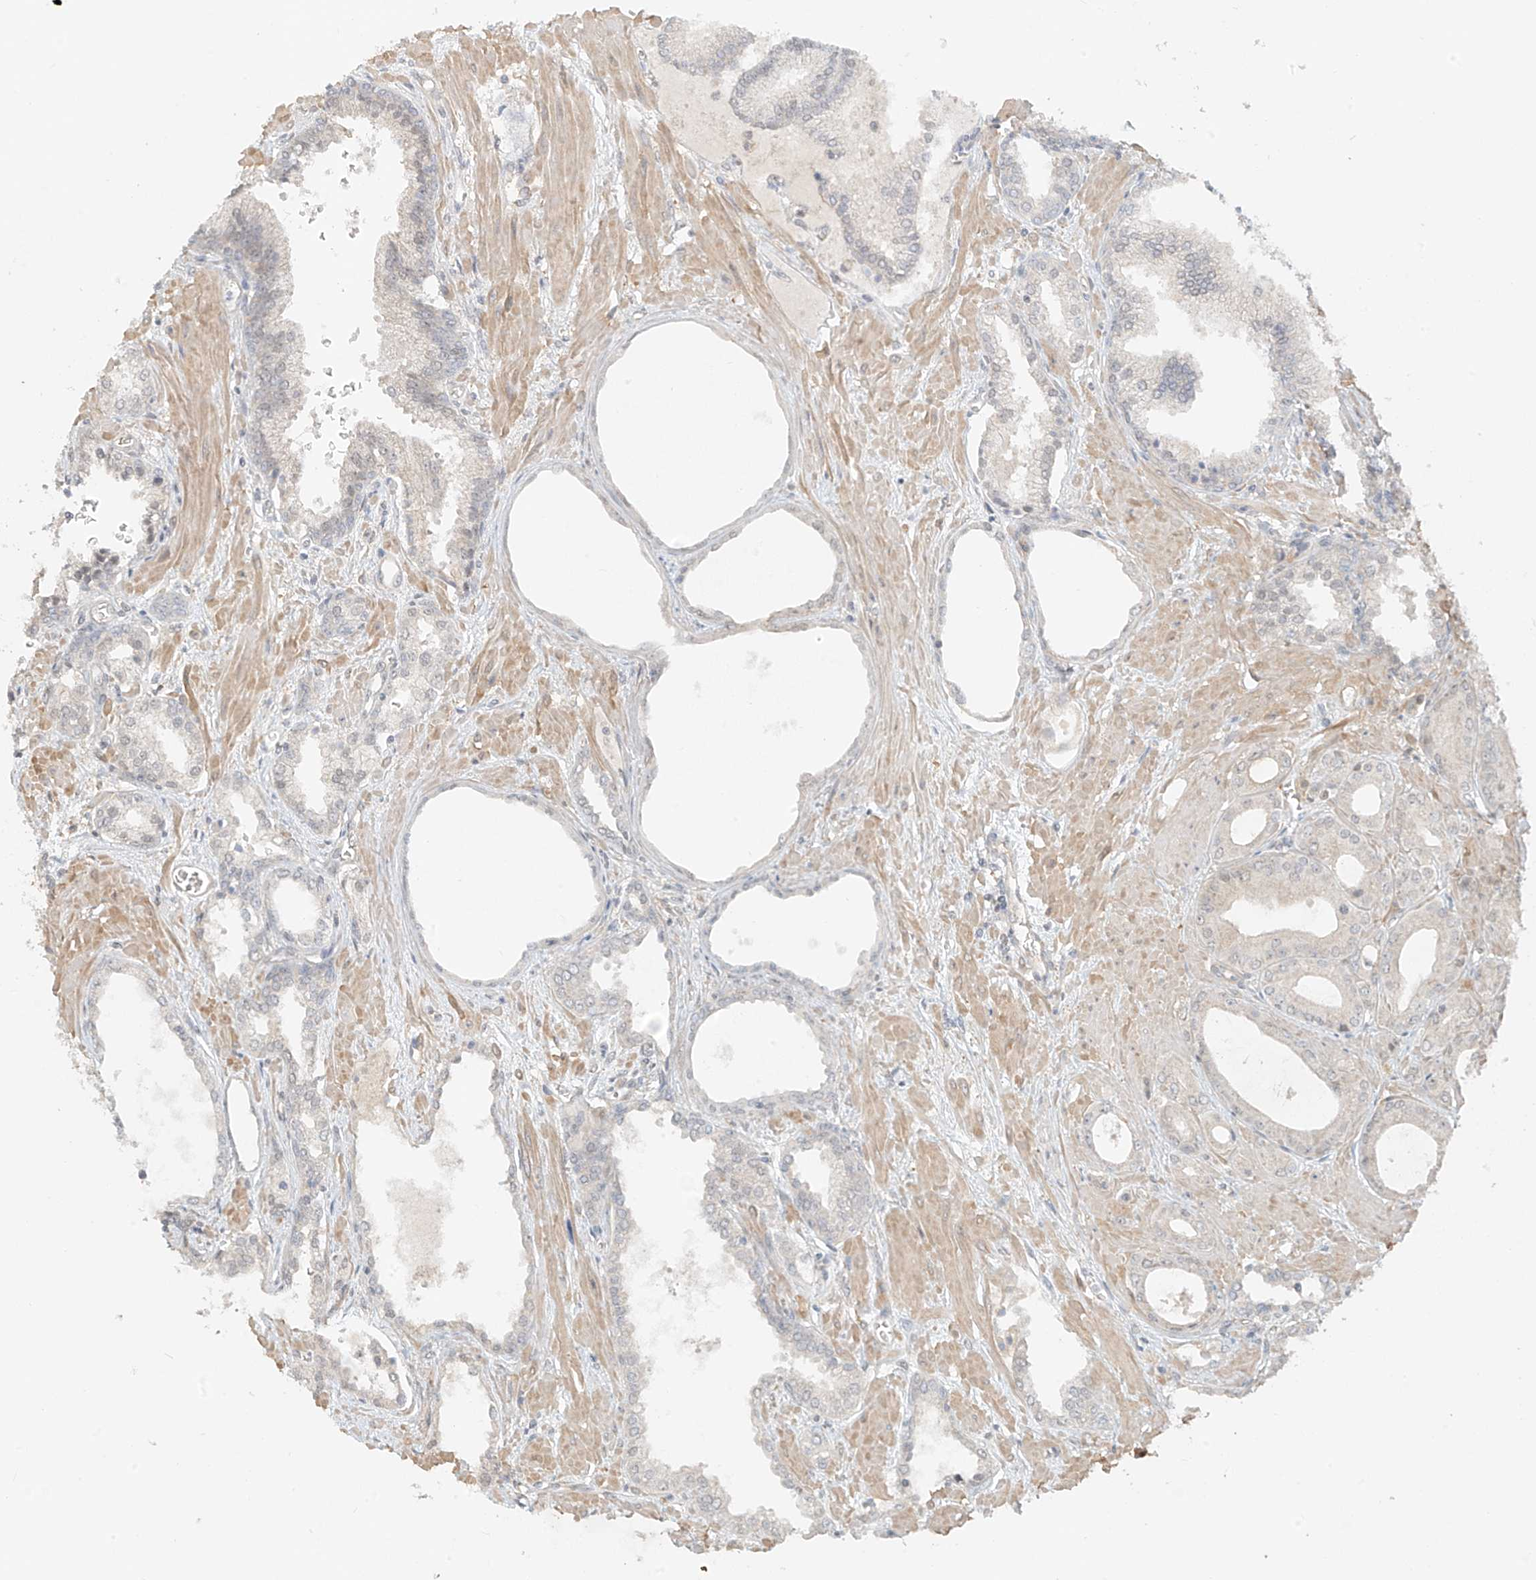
{"staining": {"intensity": "negative", "quantity": "none", "location": "none"}, "tissue": "prostate cancer", "cell_type": "Tumor cells", "image_type": "cancer", "snomed": [{"axis": "morphology", "description": "Adenocarcinoma, Low grade"}, {"axis": "topography", "description": "Prostate"}], "caption": "Immunohistochemistry (IHC) image of human prostate cancer stained for a protein (brown), which reveals no positivity in tumor cells.", "gene": "ABCD1", "patient": {"sex": "male", "age": 67}}